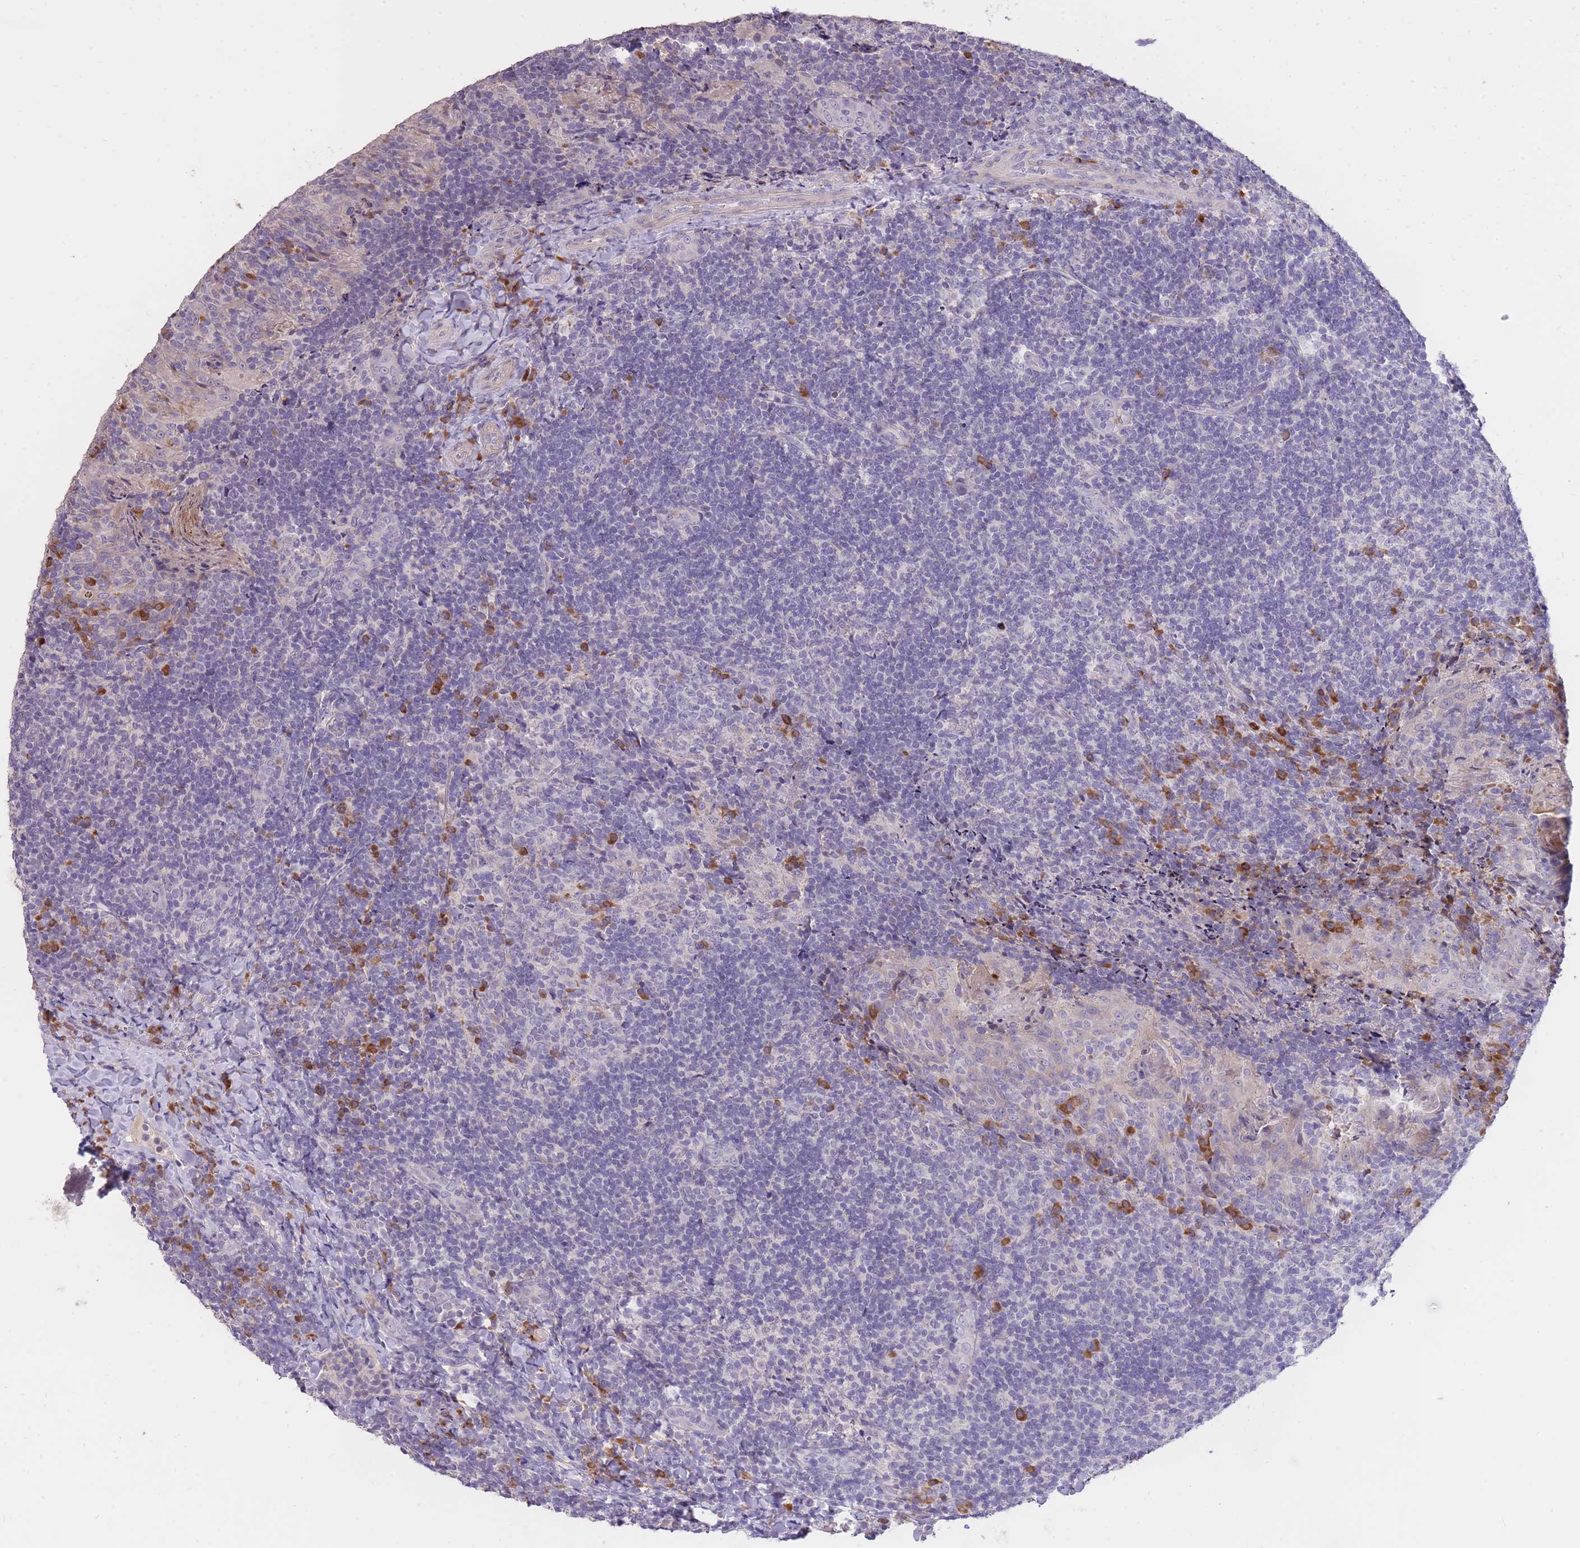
{"staining": {"intensity": "moderate", "quantity": "<25%", "location": "cytoplasmic/membranous"}, "tissue": "tonsil", "cell_type": "Germinal center cells", "image_type": "normal", "snomed": [{"axis": "morphology", "description": "Normal tissue, NOS"}, {"axis": "topography", "description": "Tonsil"}], "caption": "A low amount of moderate cytoplasmic/membranous expression is appreciated in about <25% of germinal center cells in benign tonsil. (IHC, brightfield microscopy, high magnification).", "gene": "FRG2B", "patient": {"sex": "male", "age": 17}}